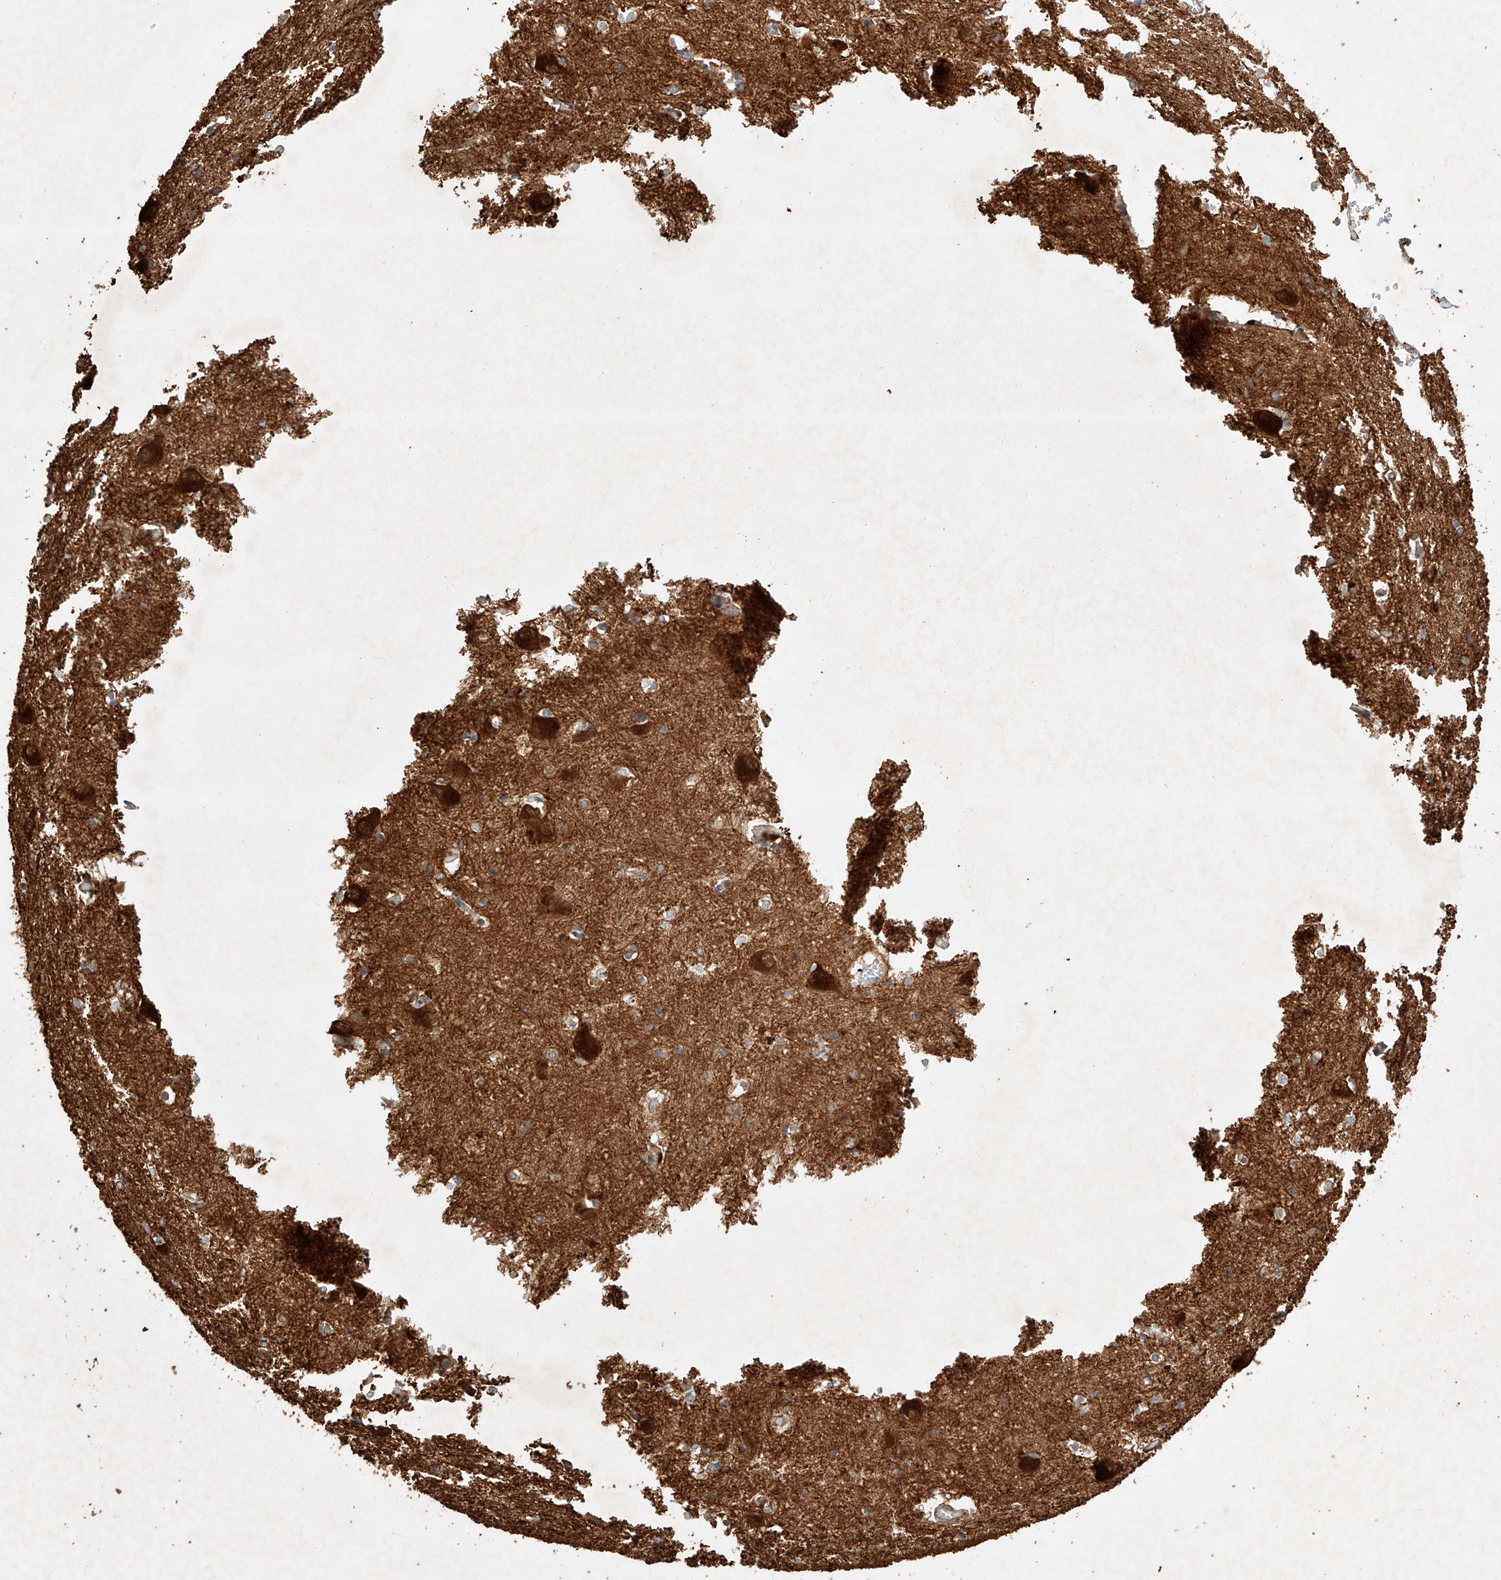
{"staining": {"intensity": "weak", "quantity": "<25%", "location": "cytoplasmic/membranous"}, "tissue": "caudate", "cell_type": "Glial cells", "image_type": "normal", "snomed": [{"axis": "morphology", "description": "Normal tissue, NOS"}, {"axis": "topography", "description": "Lateral ventricle wall"}], "caption": "Immunohistochemistry (IHC) photomicrograph of benign human caudate stained for a protein (brown), which demonstrates no expression in glial cells. The staining is performed using DAB brown chromogen with nuclei counter-stained in using hematoxylin.", "gene": "GHDC", "patient": {"sex": "male", "age": 37}}